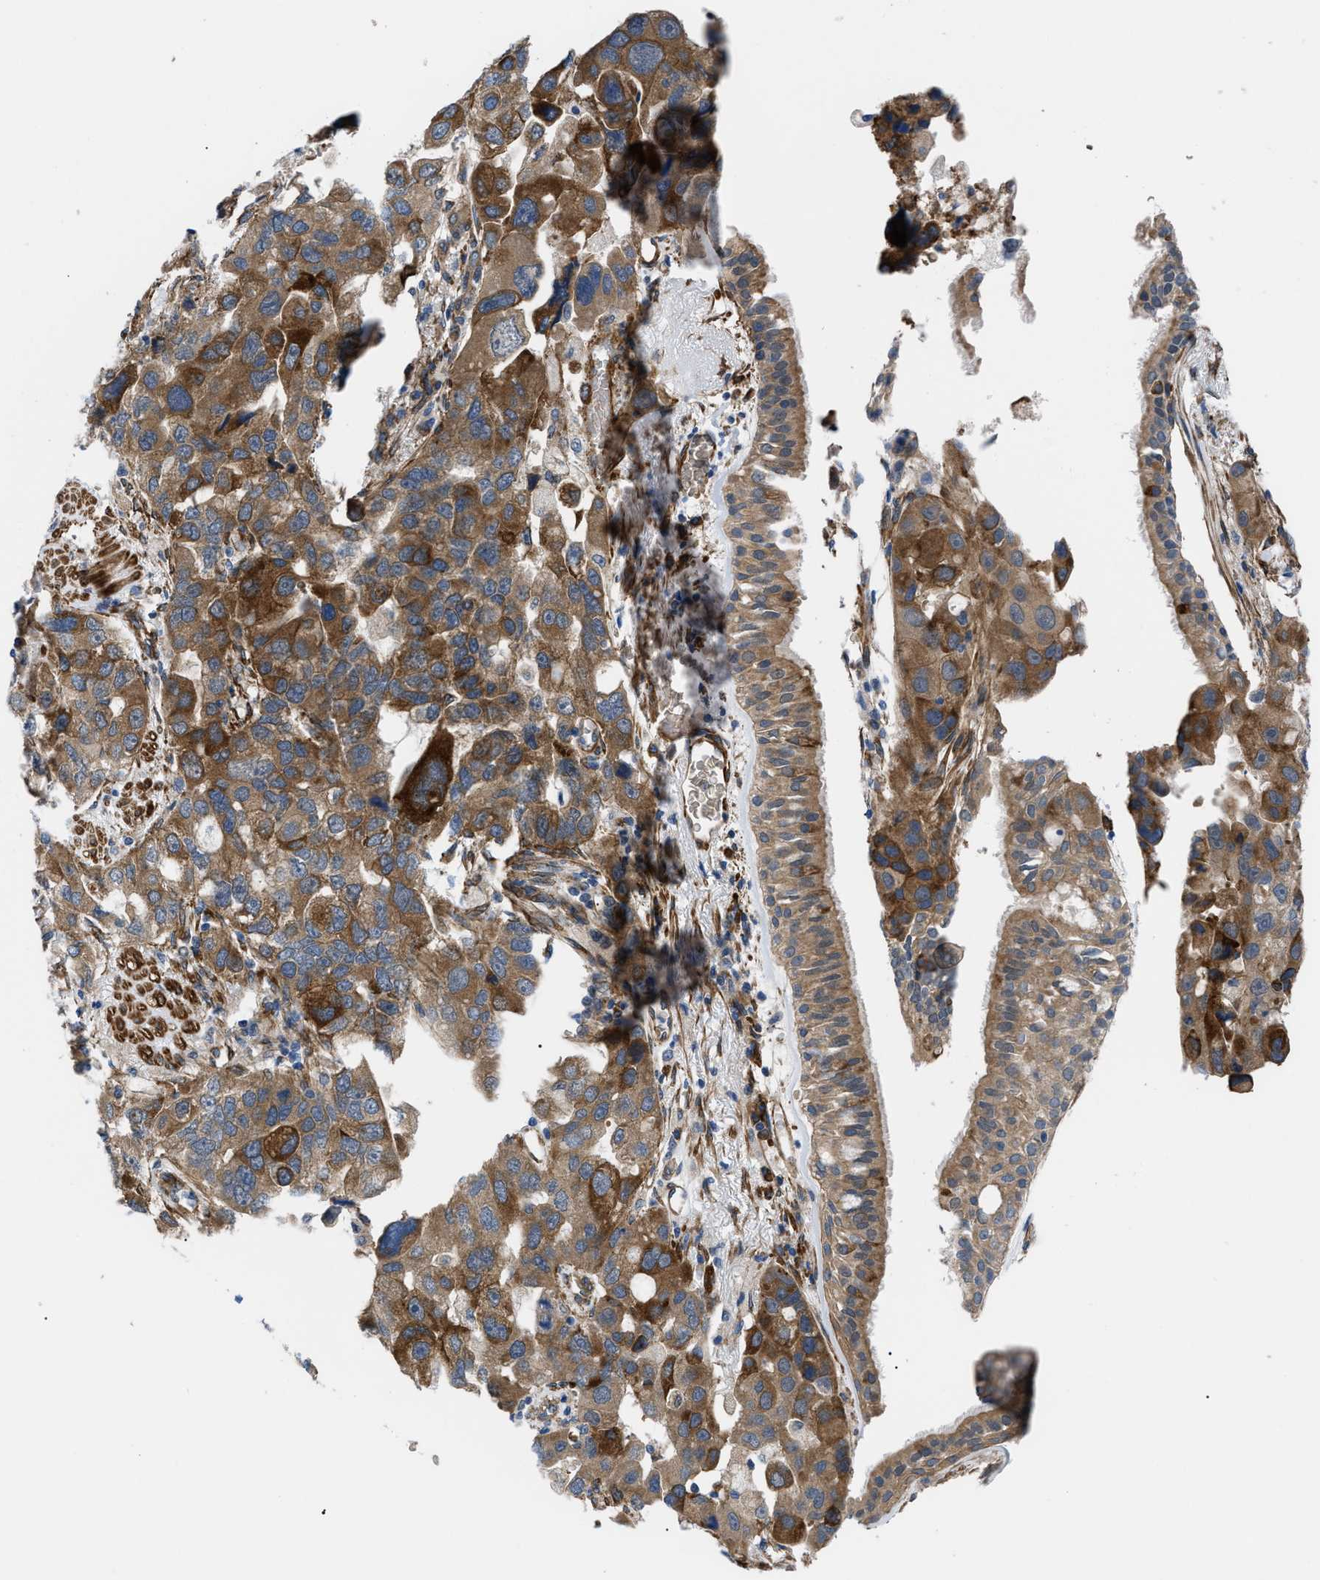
{"staining": {"intensity": "moderate", "quantity": ">75%", "location": "cytoplasmic/membranous"}, "tissue": "bronchus", "cell_type": "Respiratory epithelial cells", "image_type": "normal", "snomed": [{"axis": "morphology", "description": "Normal tissue, NOS"}, {"axis": "morphology", "description": "Adenocarcinoma, NOS"}, {"axis": "morphology", "description": "Adenocarcinoma, metastatic, NOS"}, {"axis": "topography", "description": "Lymph node"}, {"axis": "topography", "description": "Bronchus"}, {"axis": "topography", "description": "Lung"}], "caption": "The photomicrograph exhibits staining of normal bronchus, revealing moderate cytoplasmic/membranous protein expression (brown color) within respiratory epithelial cells. (brown staining indicates protein expression, while blue staining denotes nuclei).", "gene": "MYO10", "patient": {"sex": "female", "age": 54}}